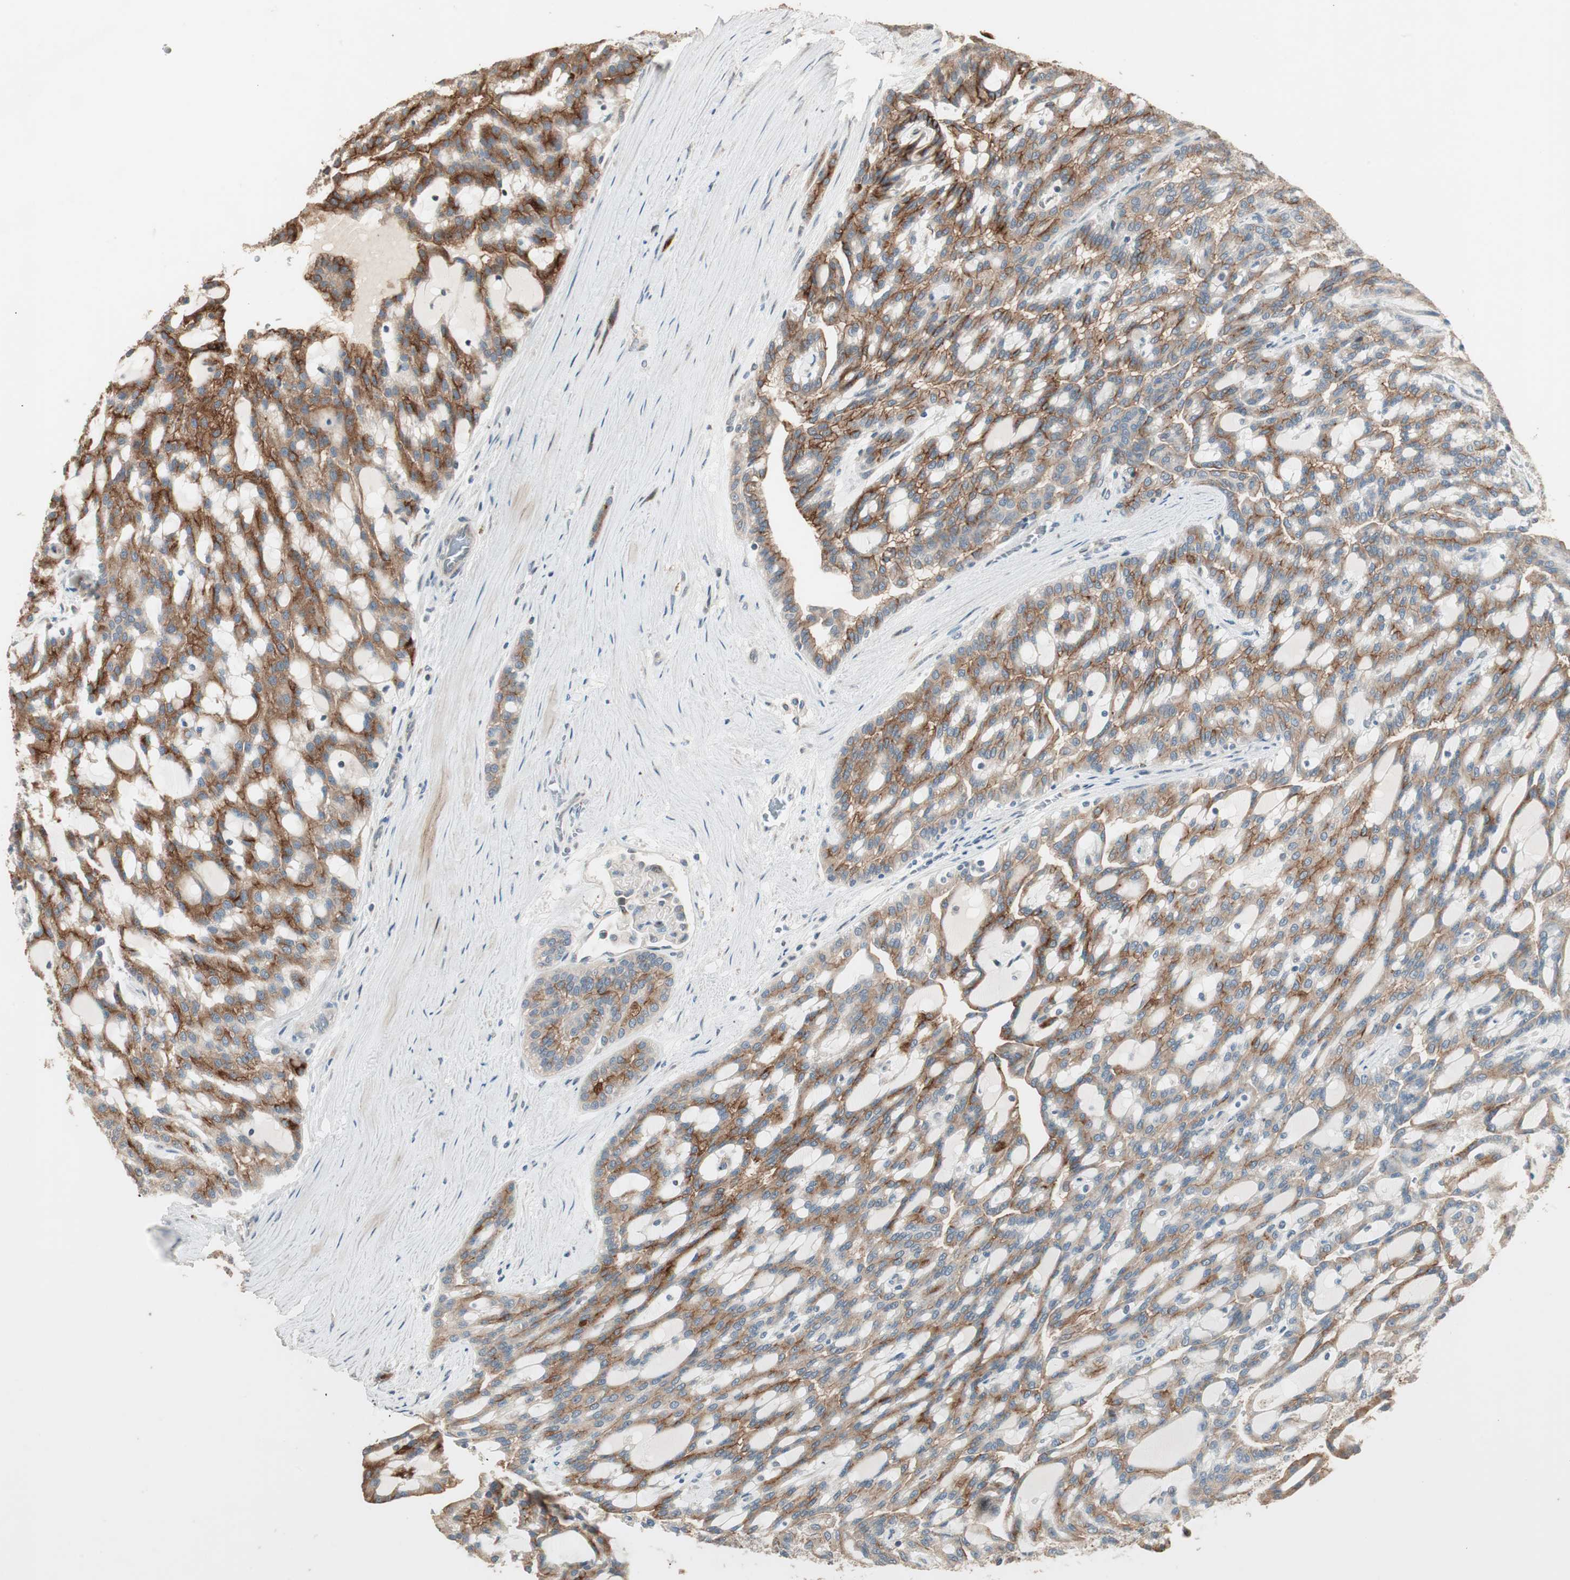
{"staining": {"intensity": "strong", "quantity": ">75%", "location": "cytoplasmic/membranous"}, "tissue": "renal cancer", "cell_type": "Tumor cells", "image_type": "cancer", "snomed": [{"axis": "morphology", "description": "Adenocarcinoma, NOS"}, {"axis": "topography", "description": "Kidney"}], "caption": "Immunohistochemistry (IHC) of human renal adenocarcinoma exhibits high levels of strong cytoplasmic/membranous staining in about >75% of tumor cells. The staining is performed using DAB (3,3'-diaminobenzidine) brown chromogen to label protein expression. The nuclei are counter-stained blue using hematoxylin.", "gene": "RARRES1", "patient": {"sex": "male", "age": 63}}